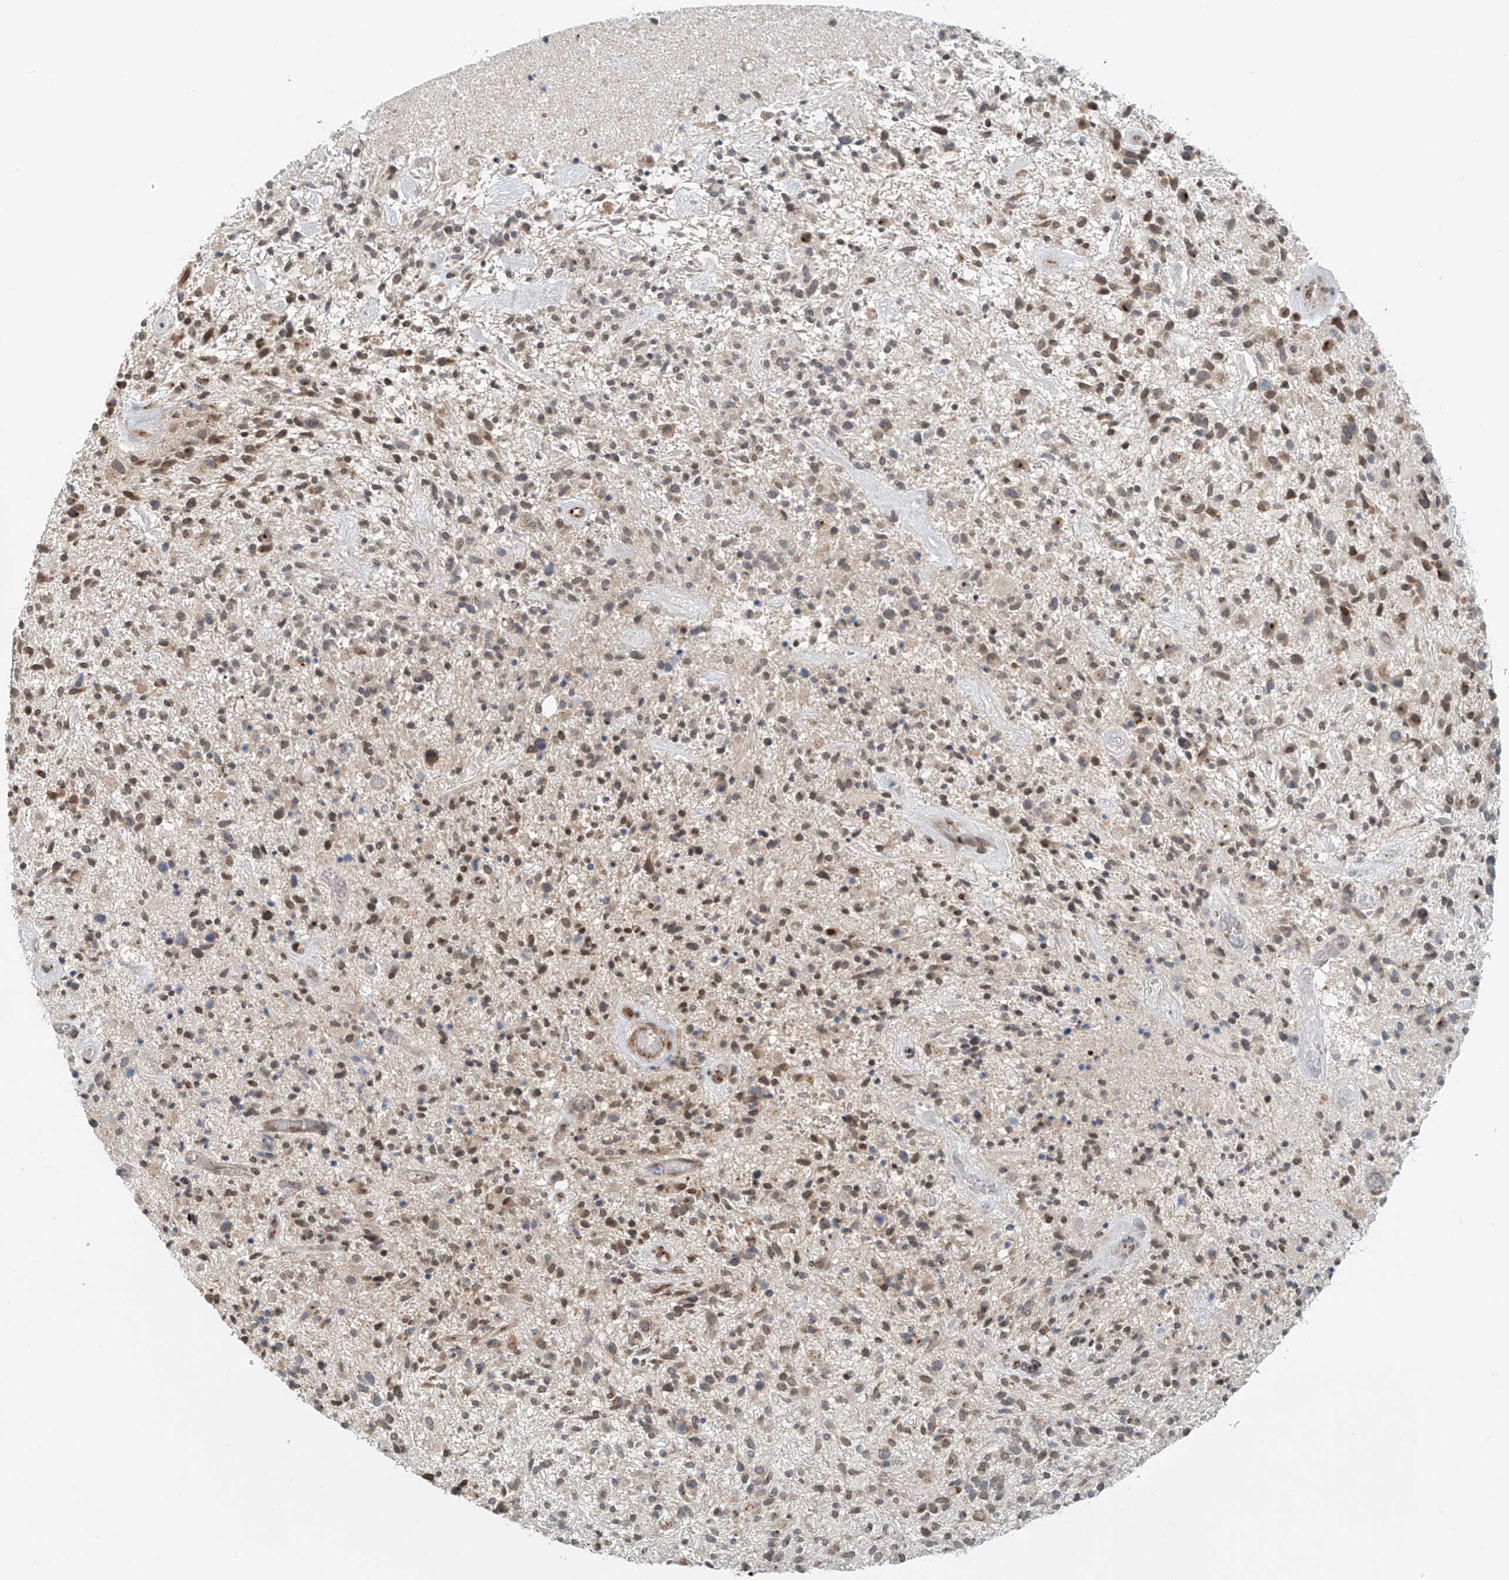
{"staining": {"intensity": "weak", "quantity": "25%-75%", "location": "cytoplasmic/membranous,nuclear"}, "tissue": "glioma", "cell_type": "Tumor cells", "image_type": "cancer", "snomed": [{"axis": "morphology", "description": "Glioma, malignant, High grade"}, {"axis": "topography", "description": "Brain"}], "caption": "Glioma stained with a brown dye shows weak cytoplasmic/membranous and nuclear positive staining in about 25%-75% of tumor cells.", "gene": "STARD9", "patient": {"sex": "male", "age": 47}}